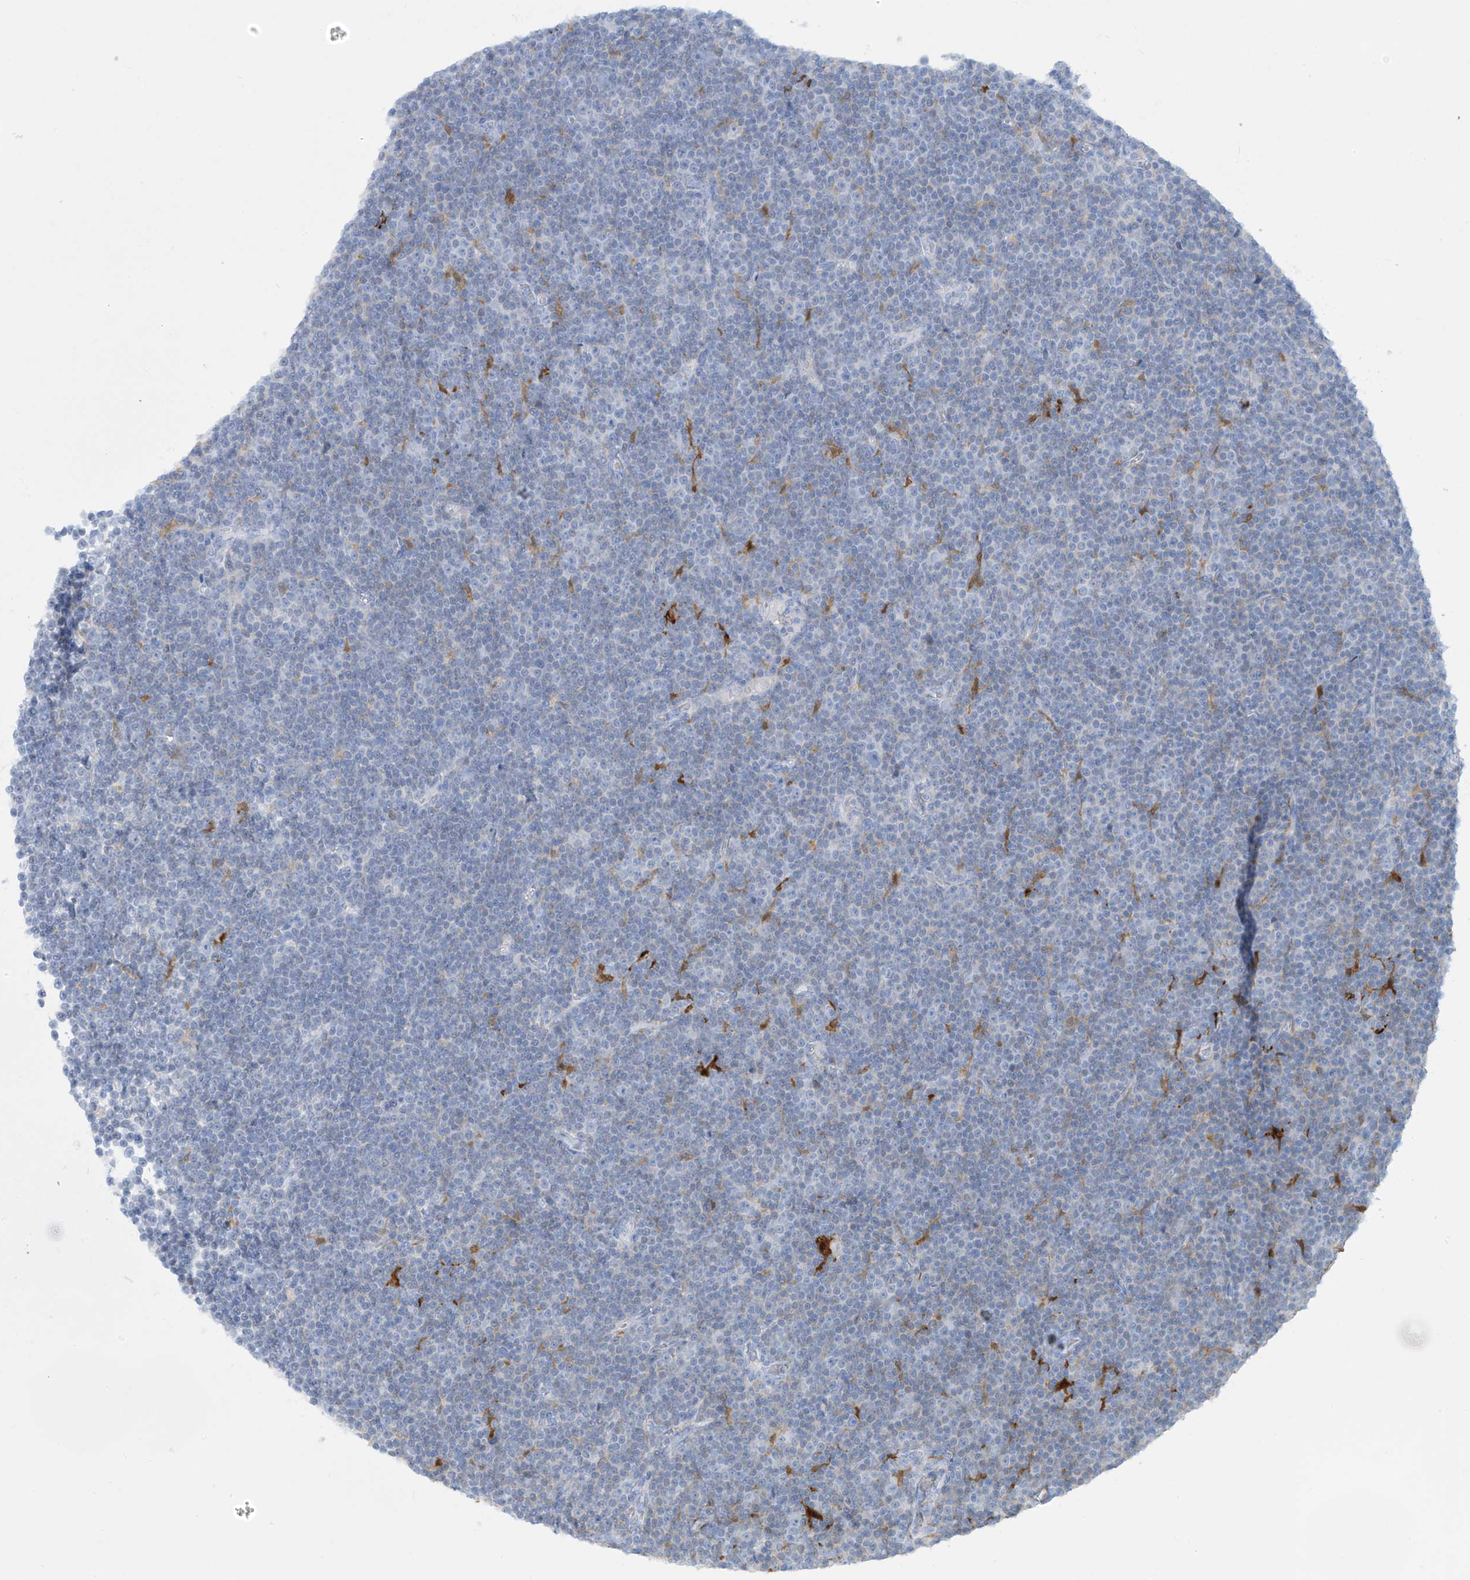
{"staining": {"intensity": "negative", "quantity": "none", "location": "none"}, "tissue": "lymphoma", "cell_type": "Tumor cells", "image_type": "cancer", "snomed": [{"axis": "morphology", "description": "Malignant lymphoma, non-Hodgkin's type, Low grade"}, {"axis": "topography", "description": "Lymph node"}], "caption": "This is a histopathology image of immunohistochemistry (IHC) staining of malignant lymphoma, non-Hodgkin's type (low-grade), which shows no positivity in tumor cells.", "gene": "TRMT2B", "patient": {"sex": "female", "age": 67}}